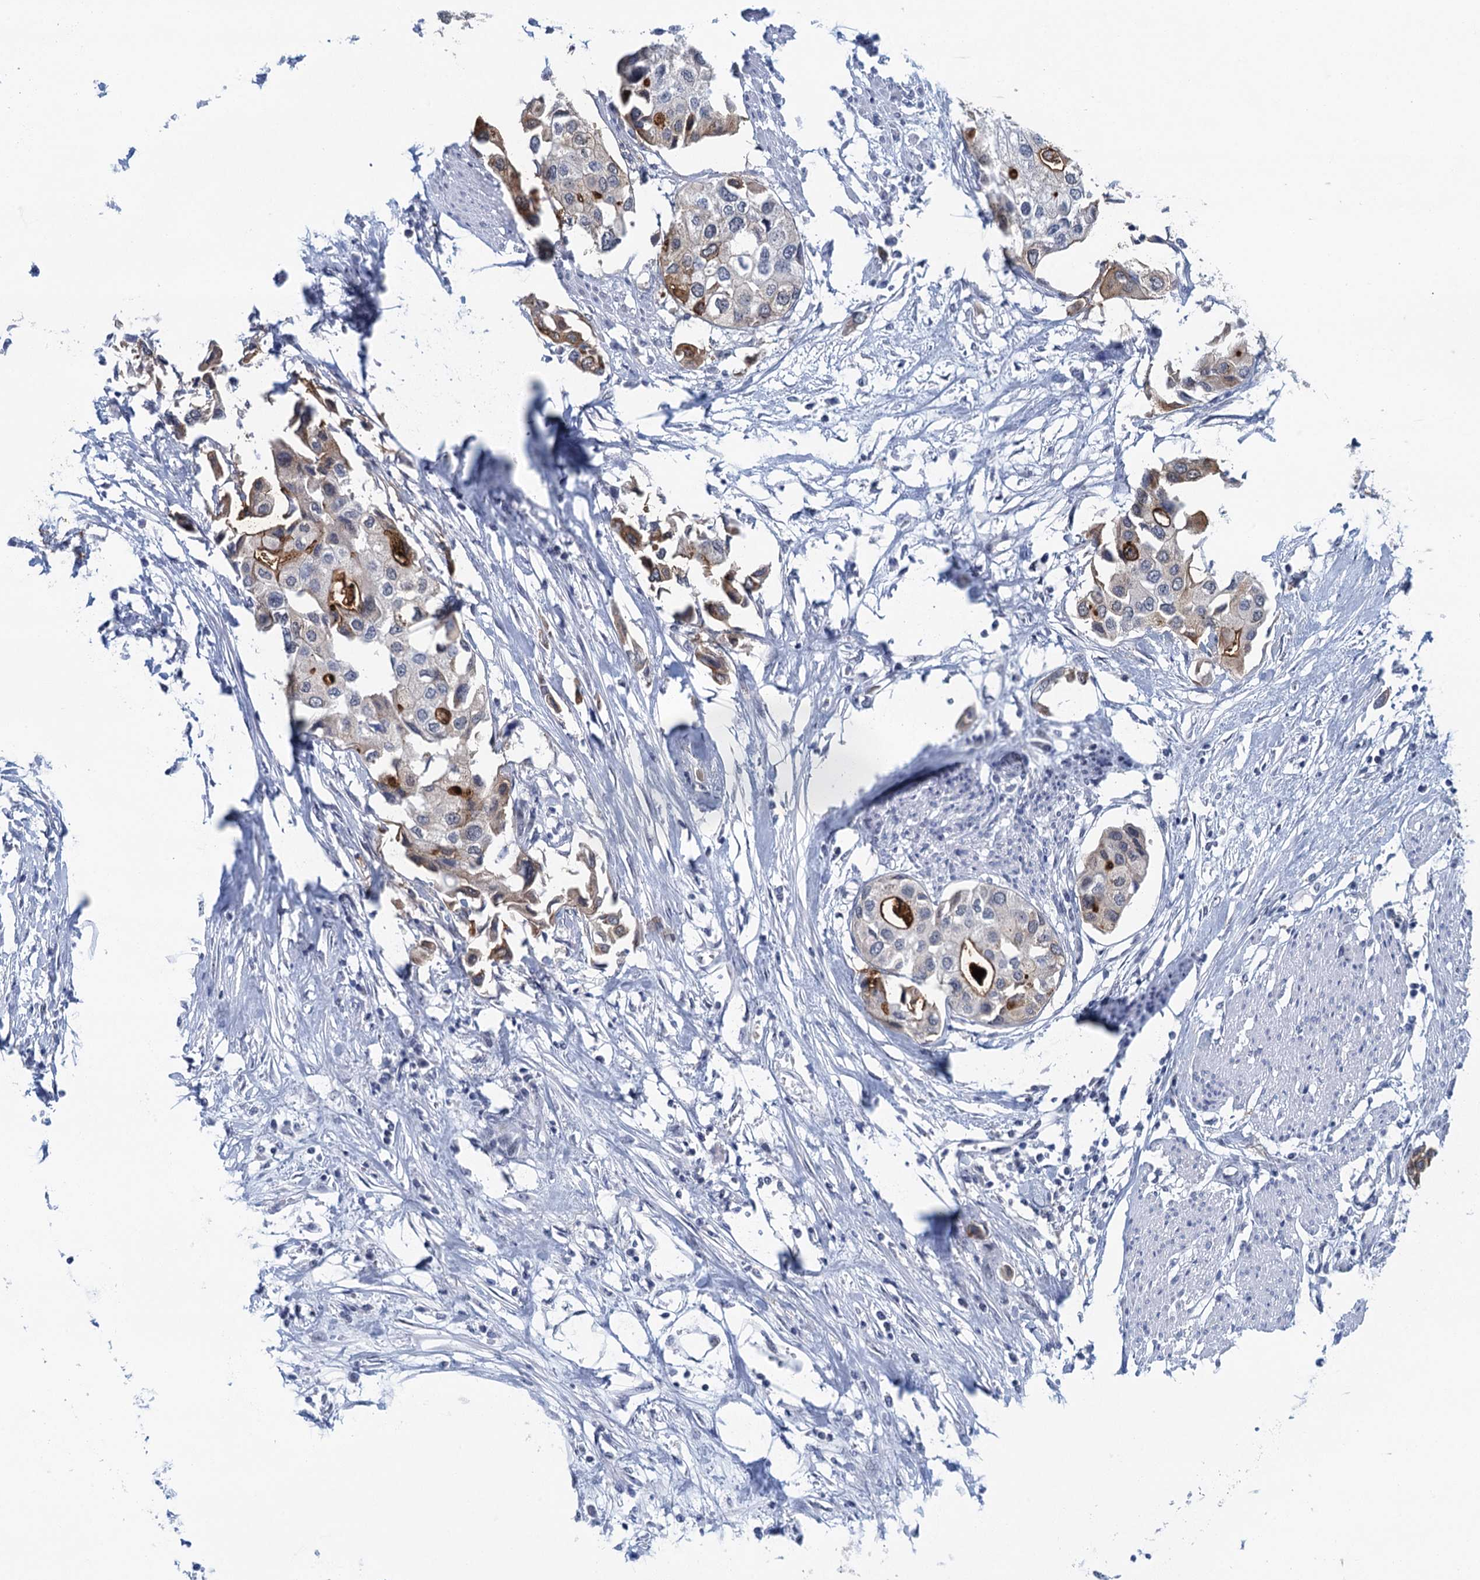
{"staining": {"intensity": "moderate", "quantity": "<25%", "location": "cytoplasmic/membranous"}, "tissue": "urothelial cancer", "cell_type": "Tumor cells", "image_type": "cancer", "snomed": [{"axis": "morphology", "description": "Urothelial carcinoma, High grade"}, {"axis": "topography", "description": "Urinary bladder"}], "caption": "This photomicrograph shows IHC staining of human urothelial carcinoma (high-grade), with low moderate cytoplasmic/membranous staining in approximately <25% of tumor cells.", "gene": "EPS8L1", "patient": {"sex": "male", "age": 64}}